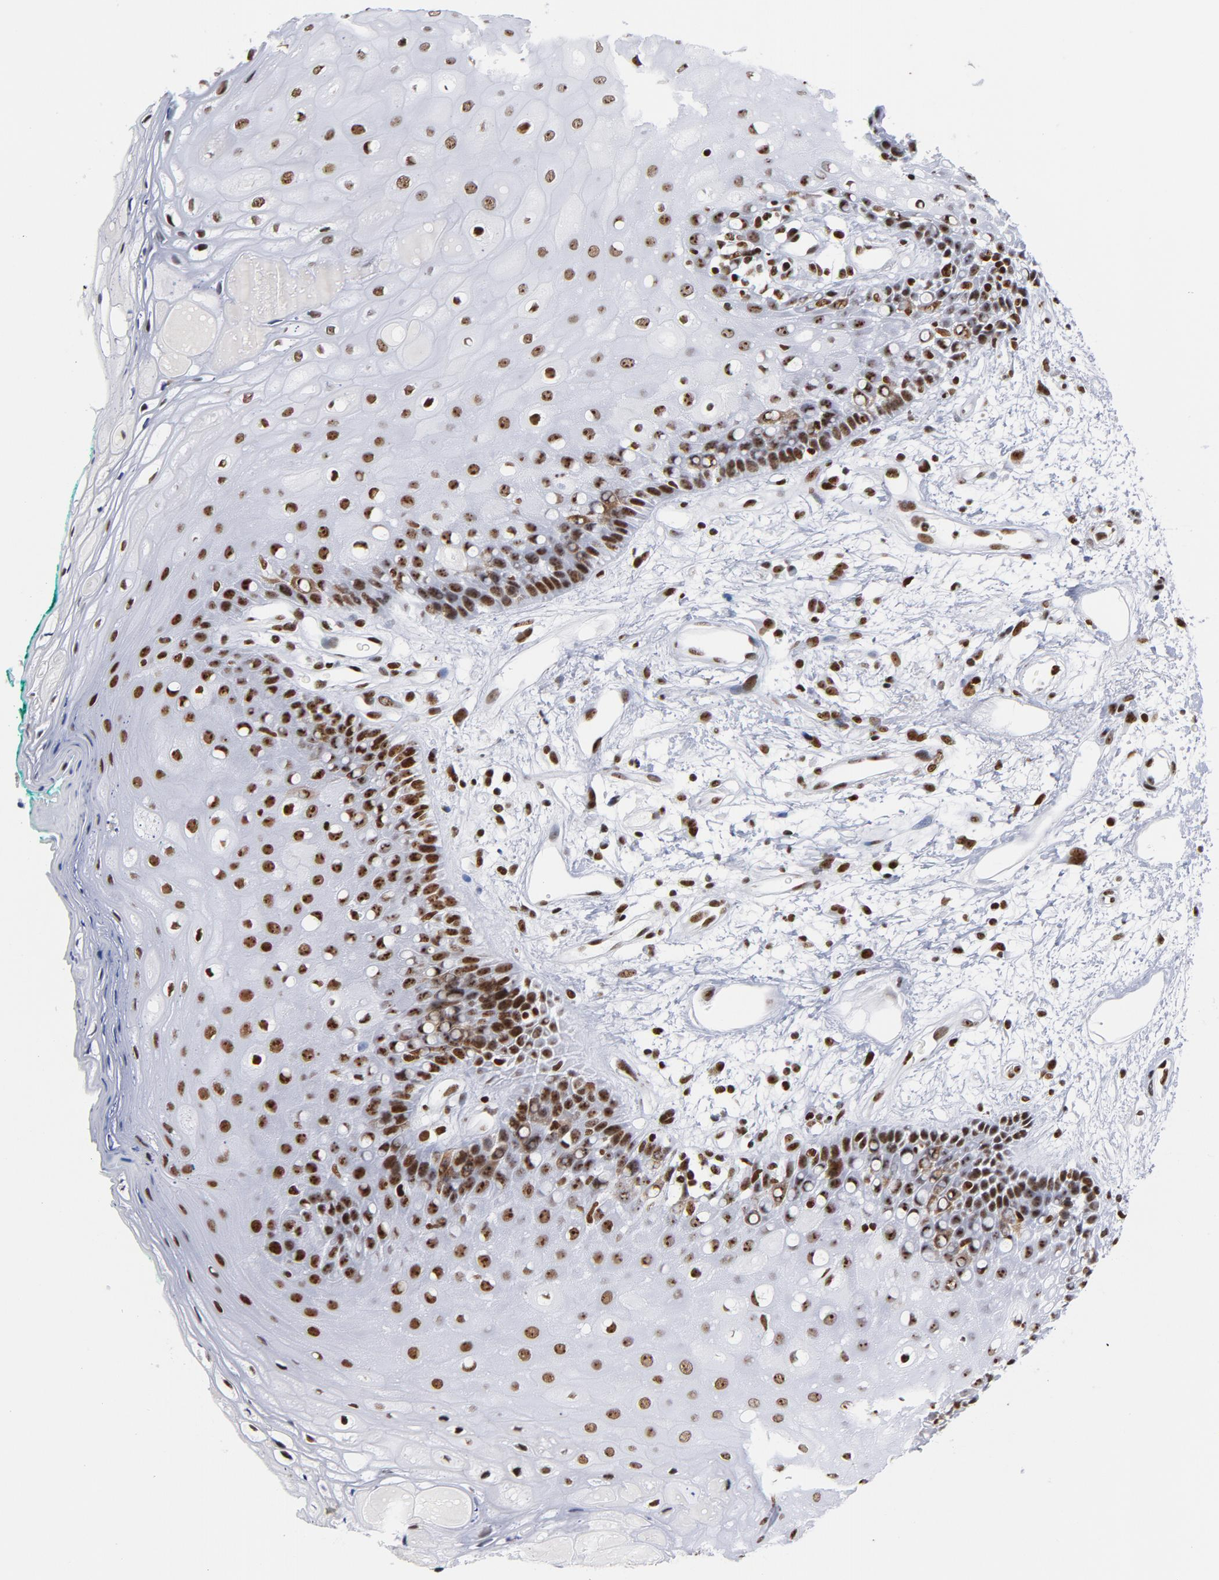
{"staining": {"intensity": "strong", "quantity": ">75%", "location": "nuclear"}, "tissue": "oral mucosa", "cell_type": "Squamous epithelial cells", "image_type": "normal", "snomed": [{"axis": "morphology", "description": "Normal tissue, NOS"}, {"axis": "morphology", "description": "Squamous cell carcinoma, NOS"}, {"axis": "topography", "description": "Skeletal muscle"}, {"axis": "topography", "description": "Oral tissue"}, {"axis": "topography", "description": "Head-Neck"}], "caption": "The immunohistochemical stain highlights strong nuclear staining in squamous epithelial cells of unremarkable oral mucosa. The staining was performed using DAB to visualize the protein expression in brown, while the nuclei were stained in blue with hematoxylin (Magnification: 20x).", "gene": "TOP2B", "patient": {"sex": "female", "age": 84}}